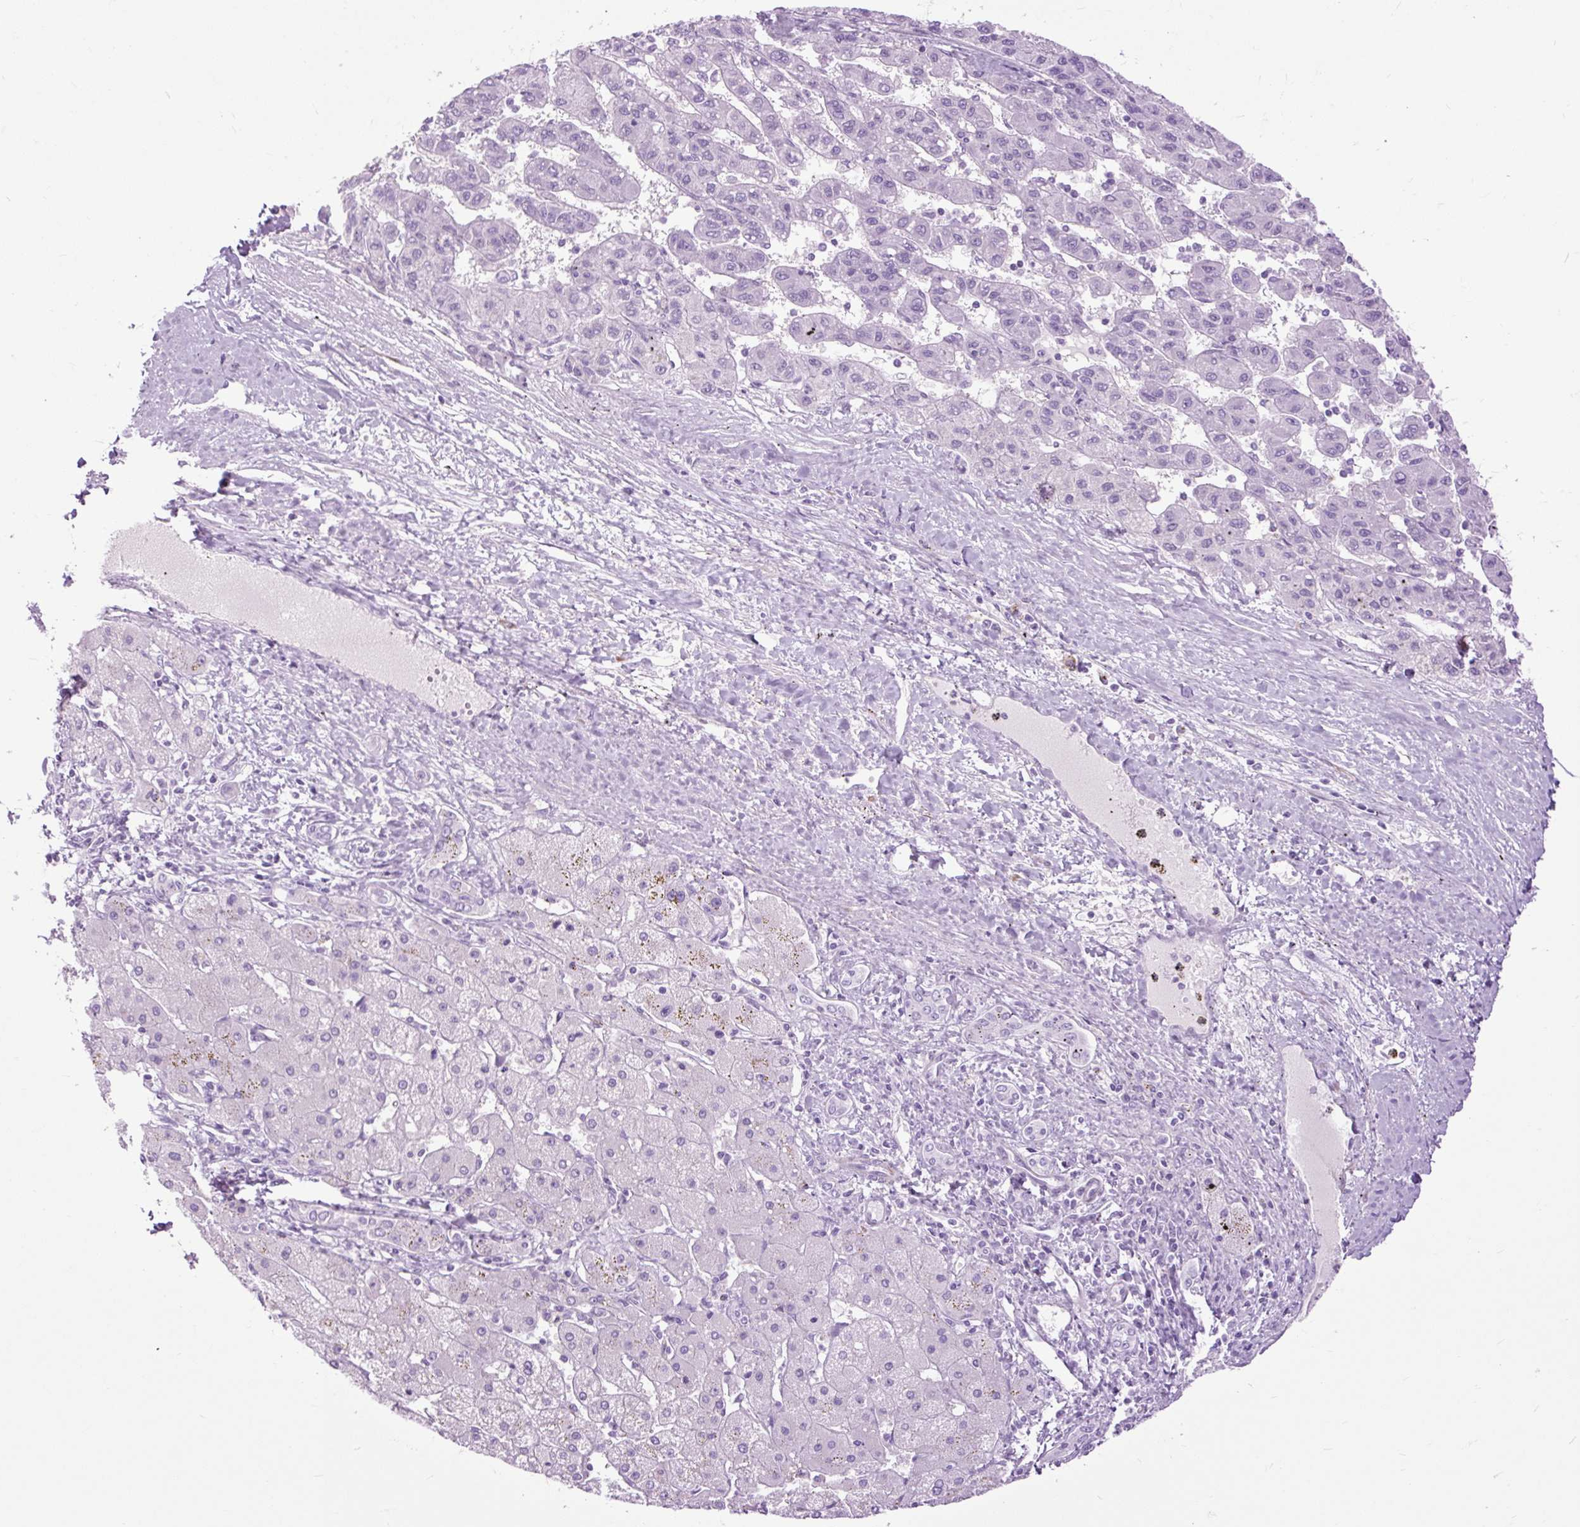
{"staining": {"intensity": "negative", "quantity": "none", "location": "none"}, "tissue": "liver cancer", "cell_type": "Tumor cells", "image_type": "cancer", "snomed": [{"axis": "morphology", "description": "Carcinoma, Hepatocellular, NOS"}, {"axis": "topography", "description": "Liver"}], "caption": "Immunohistochemistry (IHC) image of human liver cancer (hepatocellular carcinoma) stained for a protein (brown), which demonstrates no staining in tumor cells.", "gene": "DPP6", "patient": {"sex": "female", "age": 82}}